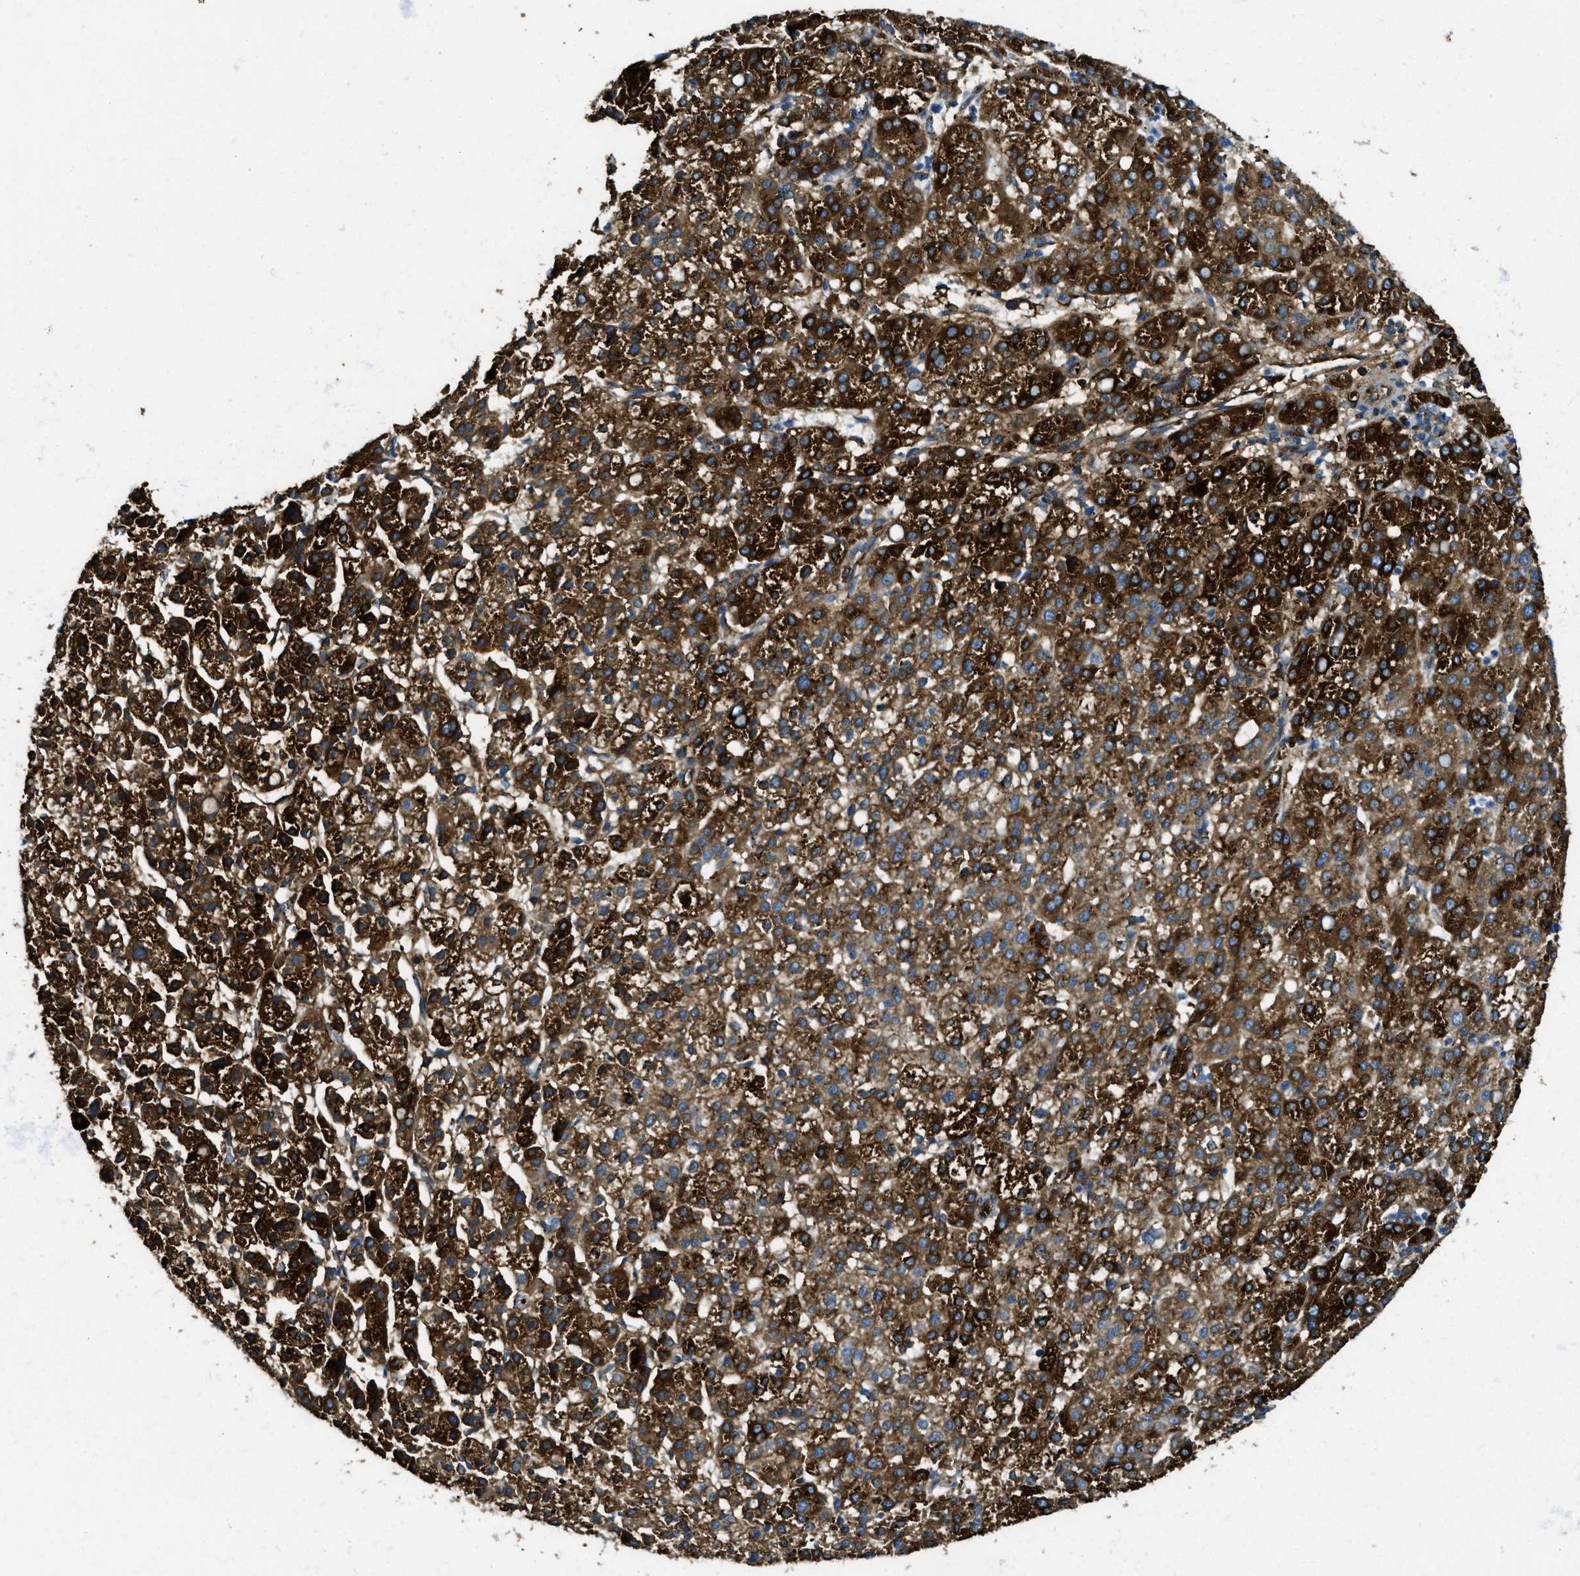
{"staining": {"intensity": "strong", "quantity": ">75%", "location": "cytoplasmic/membranous"}, "tissue": "liver cancer", "cell_type": "Tumor cells", "image_type": "cancer", "snomed": [{"axis": "morphology", "description": "Carcinoma, Hepatocellular, NOS"}, {"axis": "topography", "description": "Liver"}], "caption": "Human liver cancer stained with a protein marker exhibits strong staining in tumor cells.", "gene": "TRIM59", "patient": {"sex": "female", "age": 58}}